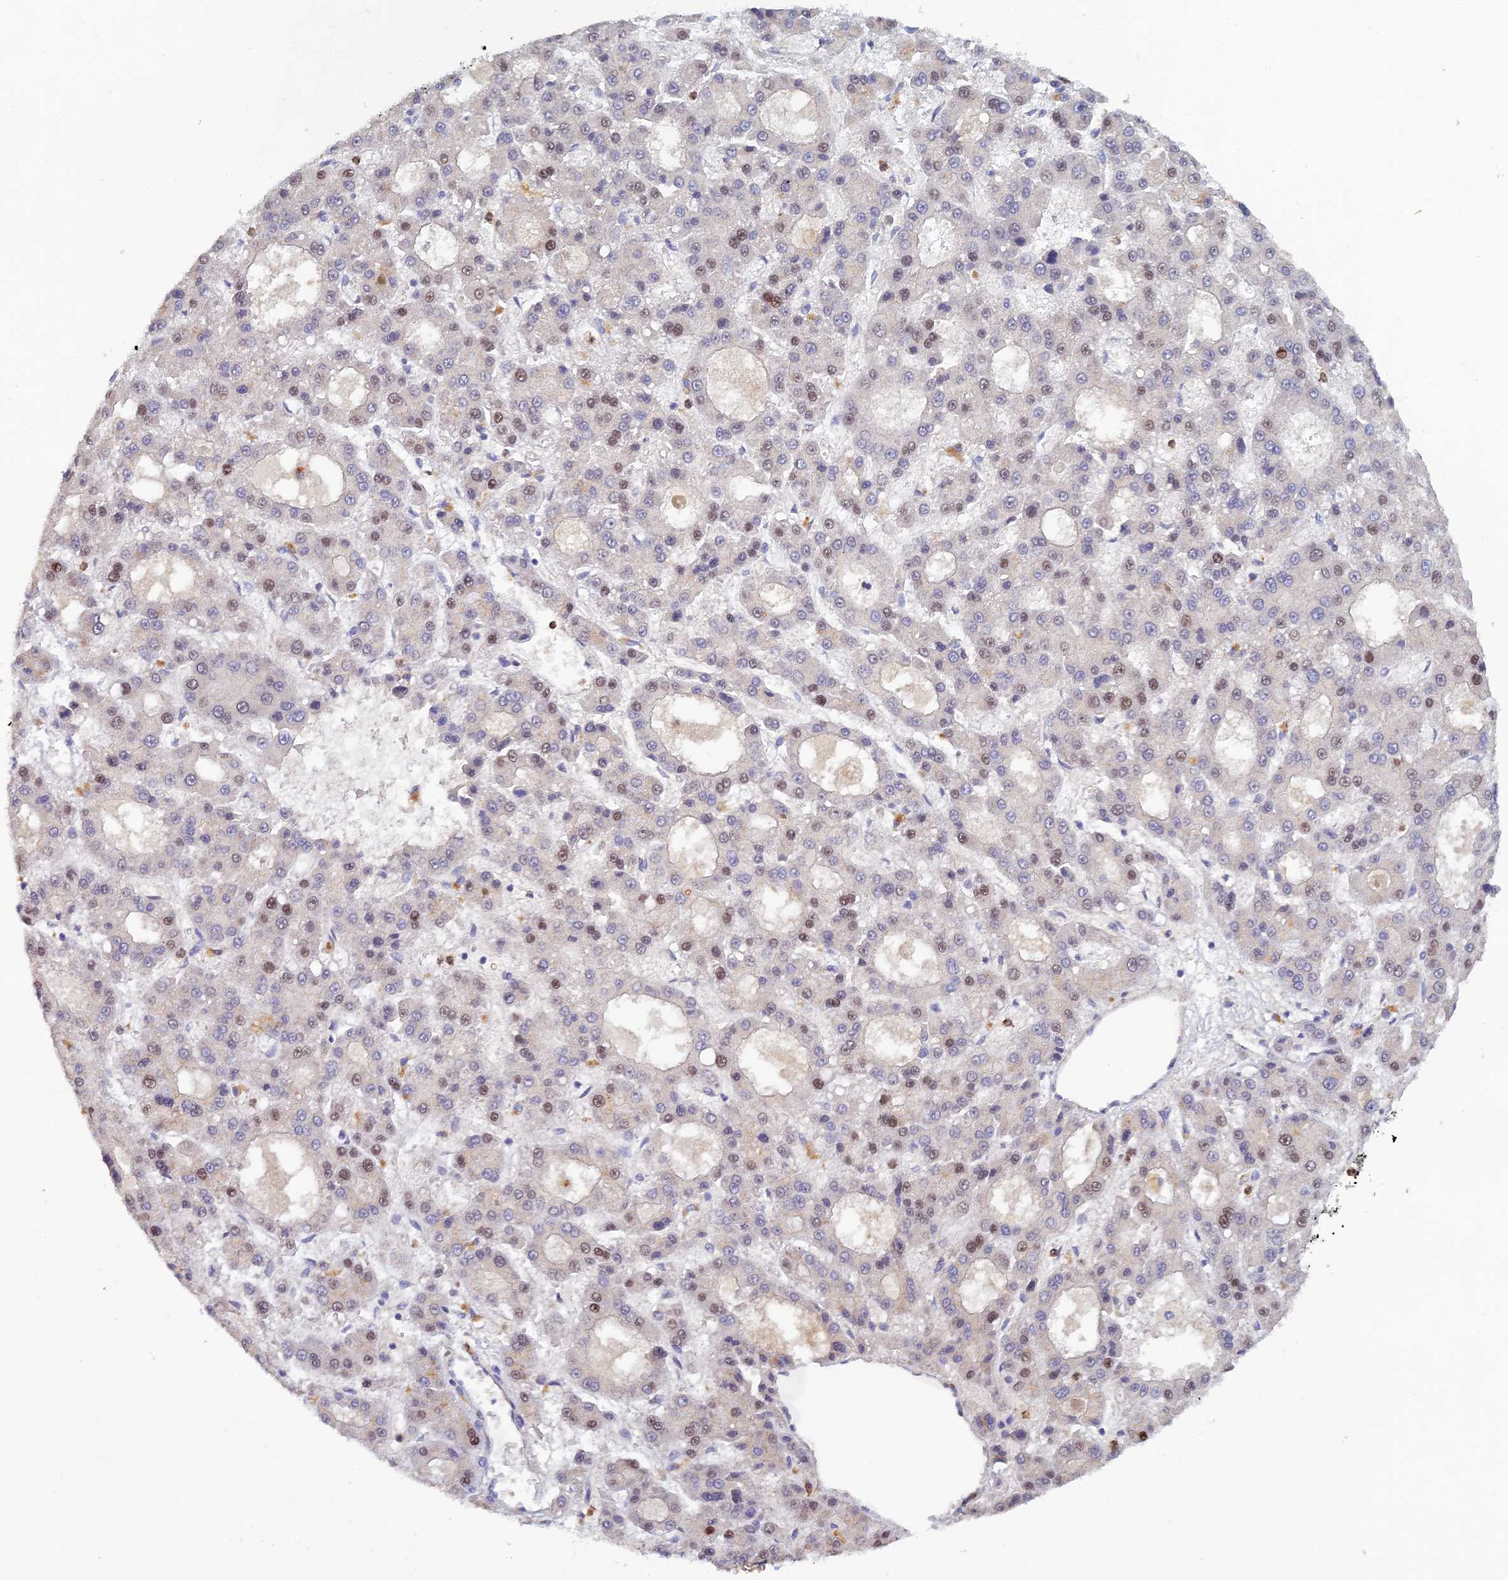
{"staining": {"intensity": "moderate", "quantity": "25%-75%", "location": "nuclear"}, "tissue": "liver cancer", "cell_type": "Tumor cells", "image_type": "cancer", "snomed": [{"axis": "morphology", "description": "Carcinoma, Hepatocellular, NOS"}, {"axis": "topography", "description": "Liver"}], "caption": "Immunohistochemistry of hepatocellular carcinoma (liver) displays medium levels of moderate nuclear positivity in approximately 25%-75% of tumor cells.", "gene": "FASTKD5", "patient": {"sex": "male", "age": 70}}